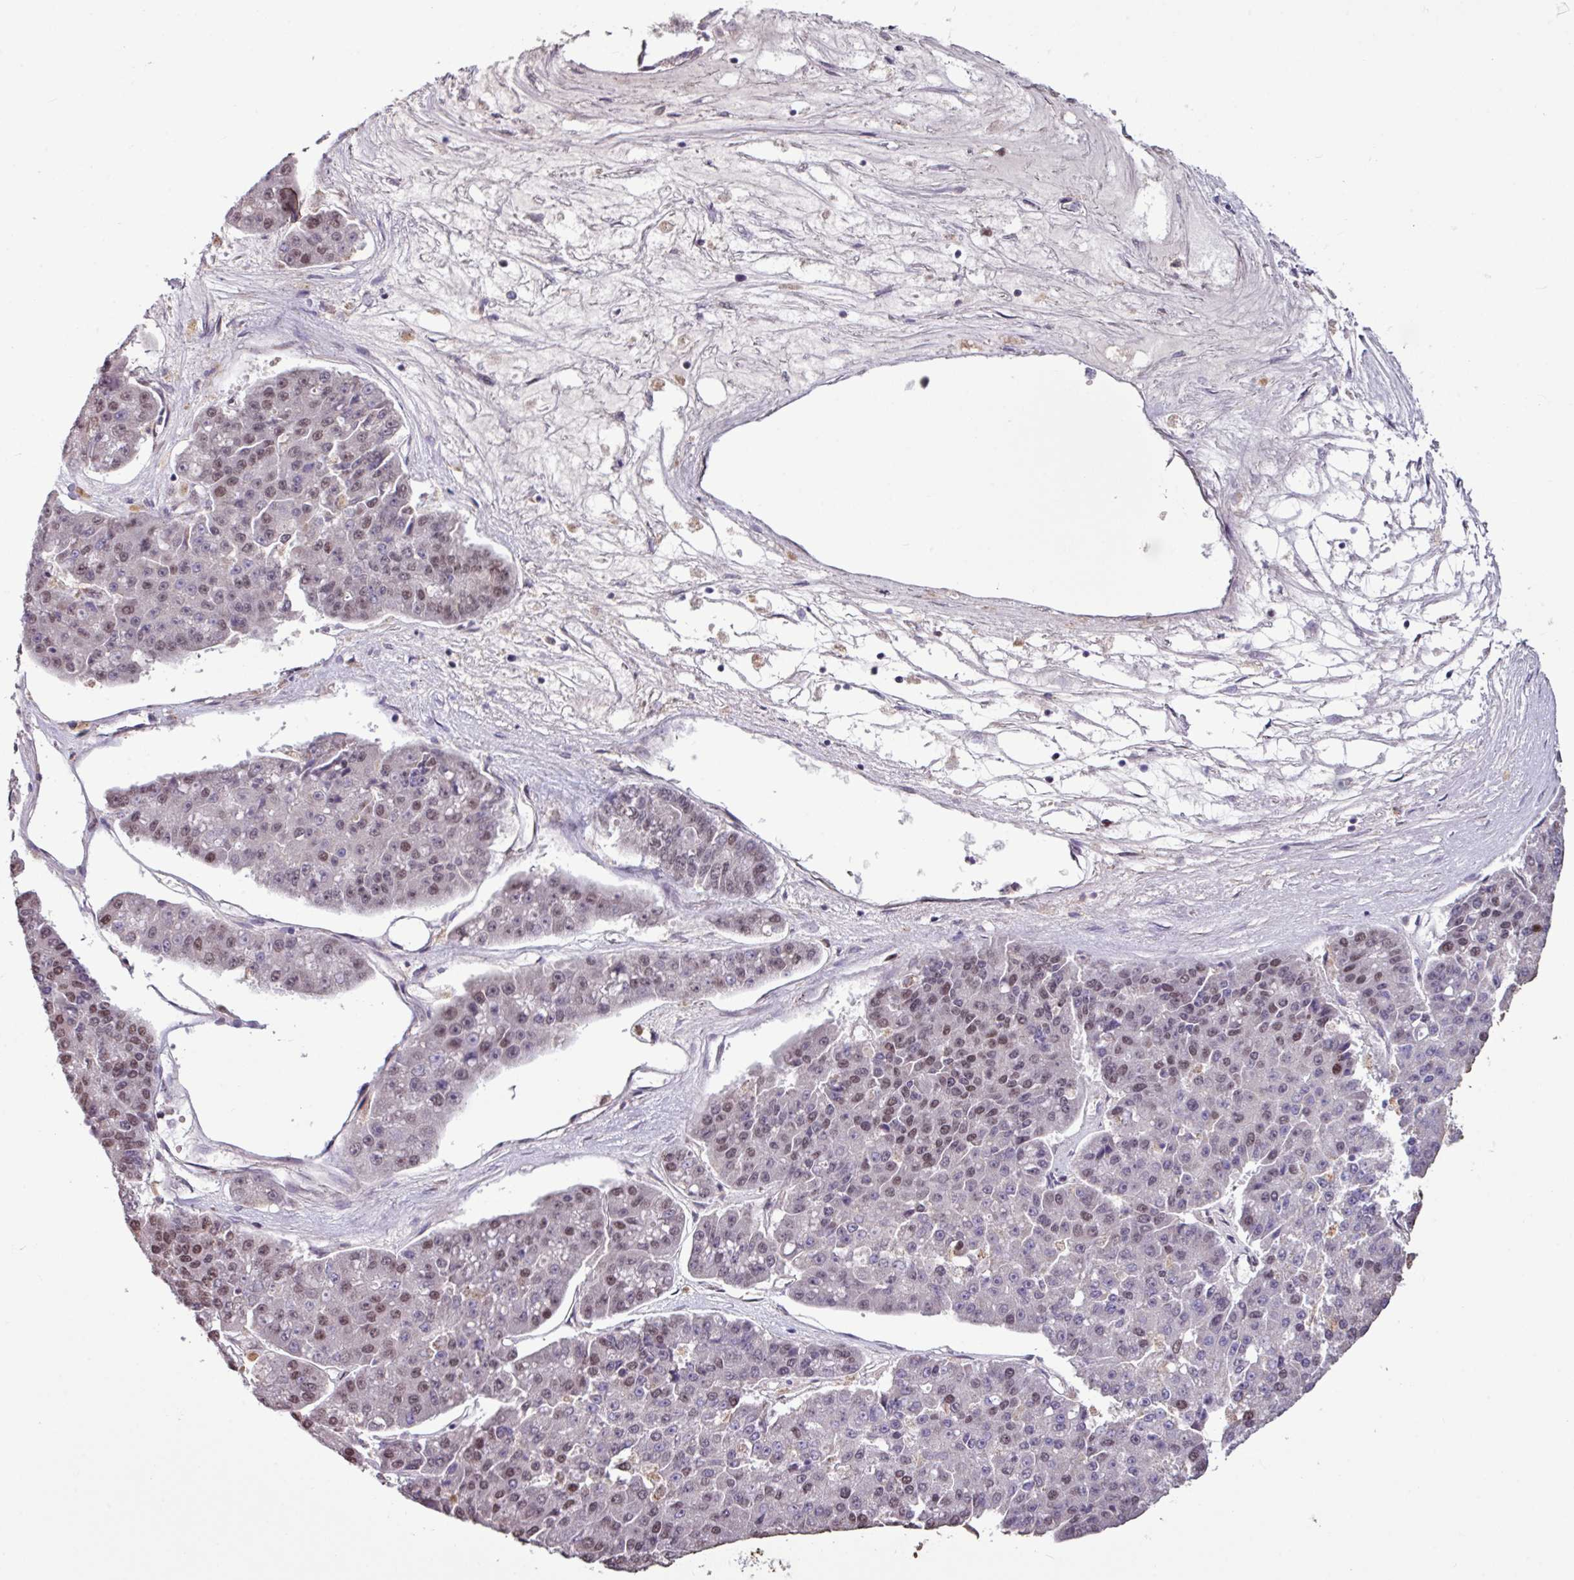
{"staining": {"intensity": "moderate", "quantity": ">75%", "location": "nuclear"}, "tissue": "pancreatic cancer", "cell_type": "Tumor cells", "image_type": "cancer", "snomed": [{"axis": "morphology", "description": "Adenocarcinoma, NOS"}, {"axis": "topography", "description": "Pancreas"}], "caption": "DAB (3,3'-diaminobenzidine) immunohistochemical staining of pancreatic cancer shows moderate nuclear protein expression in about >75% of tumor cells.", "gene": "SKIC2", "patient": {"sex": "male", "age": 50}}